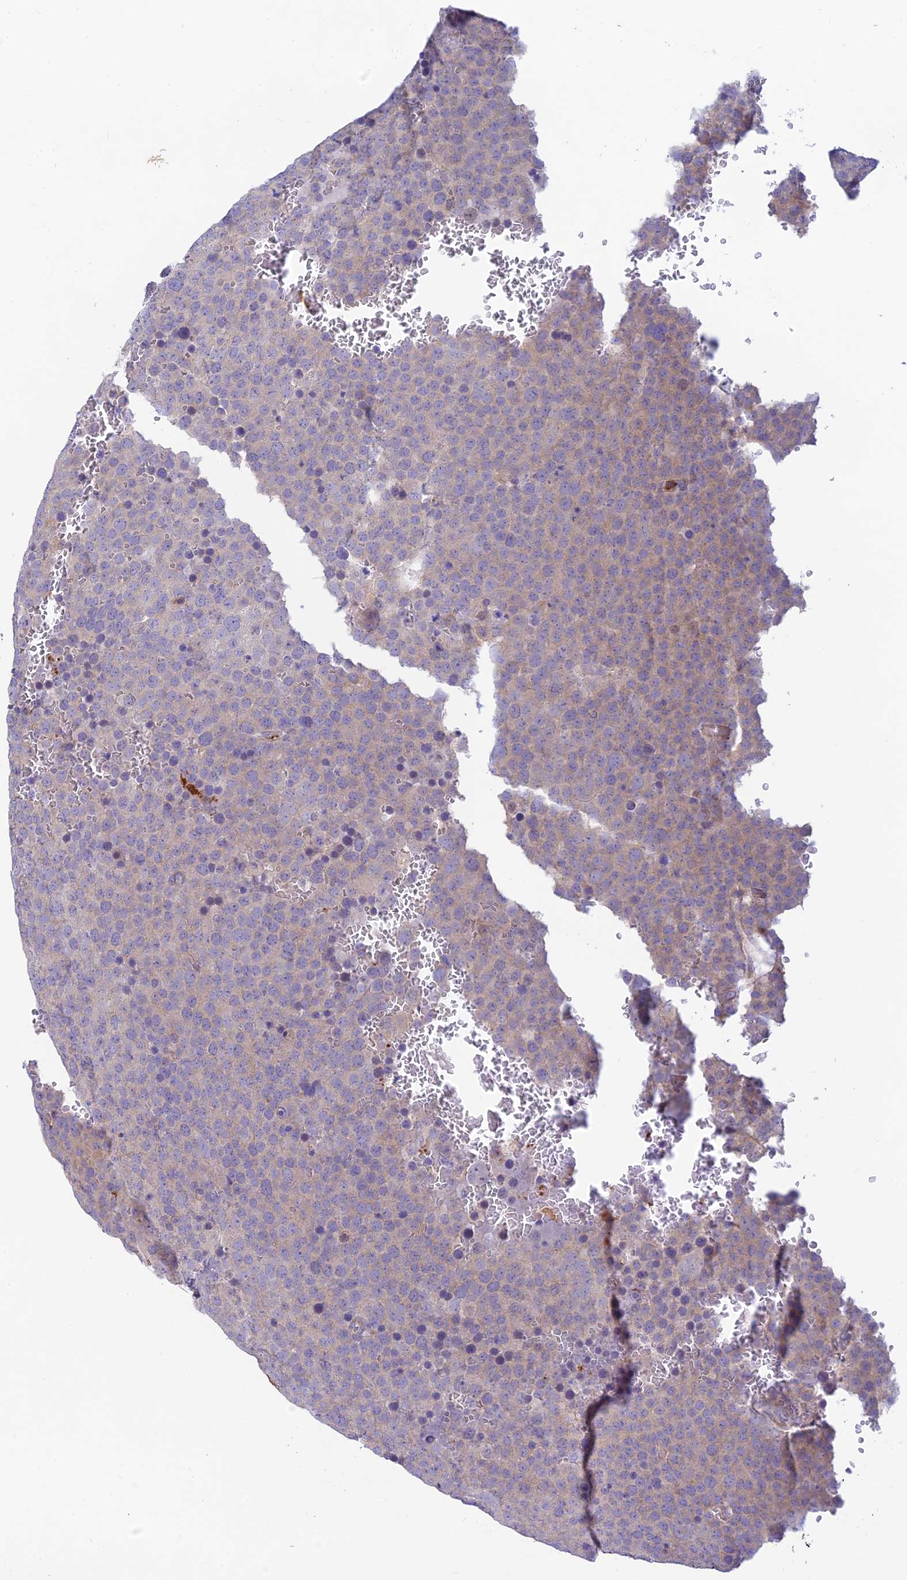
{"staining": {"intensity": "weak", "quantity": "25%-75%", "location": "cytoplasmic/membranous"}, "tissue": "testis cancer", "cell_type": "Tumor cells", "image_type": "cancer", "snomed": [{"axis": "morphology", "description": "Seminoma, NOS"}, {"axis": "topography", "description": "Testis"}], "caption": "IHC micrograph of testis seminoma stained for a protein (brown), which shows low levels of weak cytoplasmic/membranous positivity in about 25%-75% of tumor cells.", "gene": "FBXW4", "patient": {"sex": "male", "age": 71}}